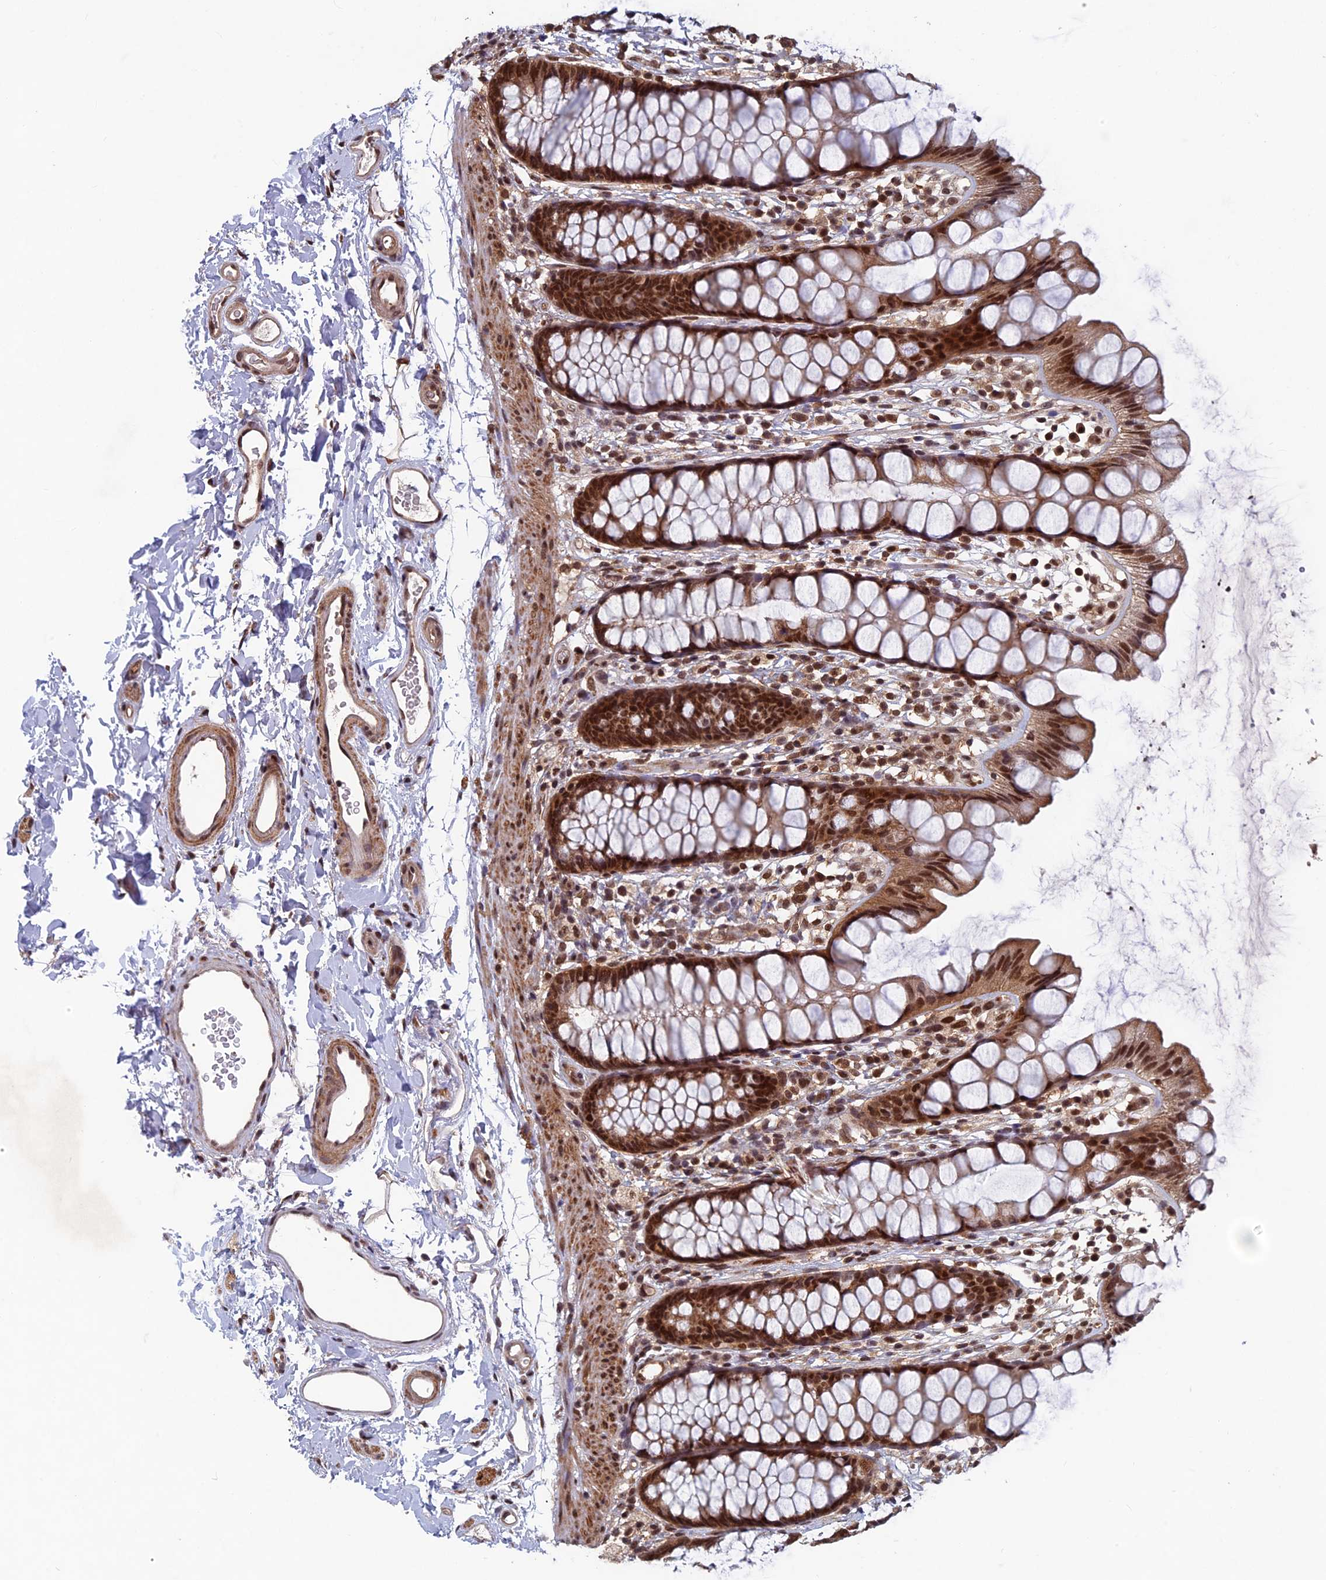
{"staining": {"intensity": "strong", "quantity": ">75%", "location": "cytoplasmic/membranous,nuclear"}, "tissue": "rectum", "cell_type": "Glandular cells", "image_type": "normal", "snomed": [{"axis": "morphology", "description": "Normal tissue, NOS"}, {"axis": "topography", "description": "Rectum"}], "caption": "Immunohistochemistry of normal human rectum exhibits high levels of strong cytoplasmic/membranous,nuclear positivity in about >75% of glandular cells.", "gene": "FAM53C", "patient": {"sex": "female", "age": 65}}